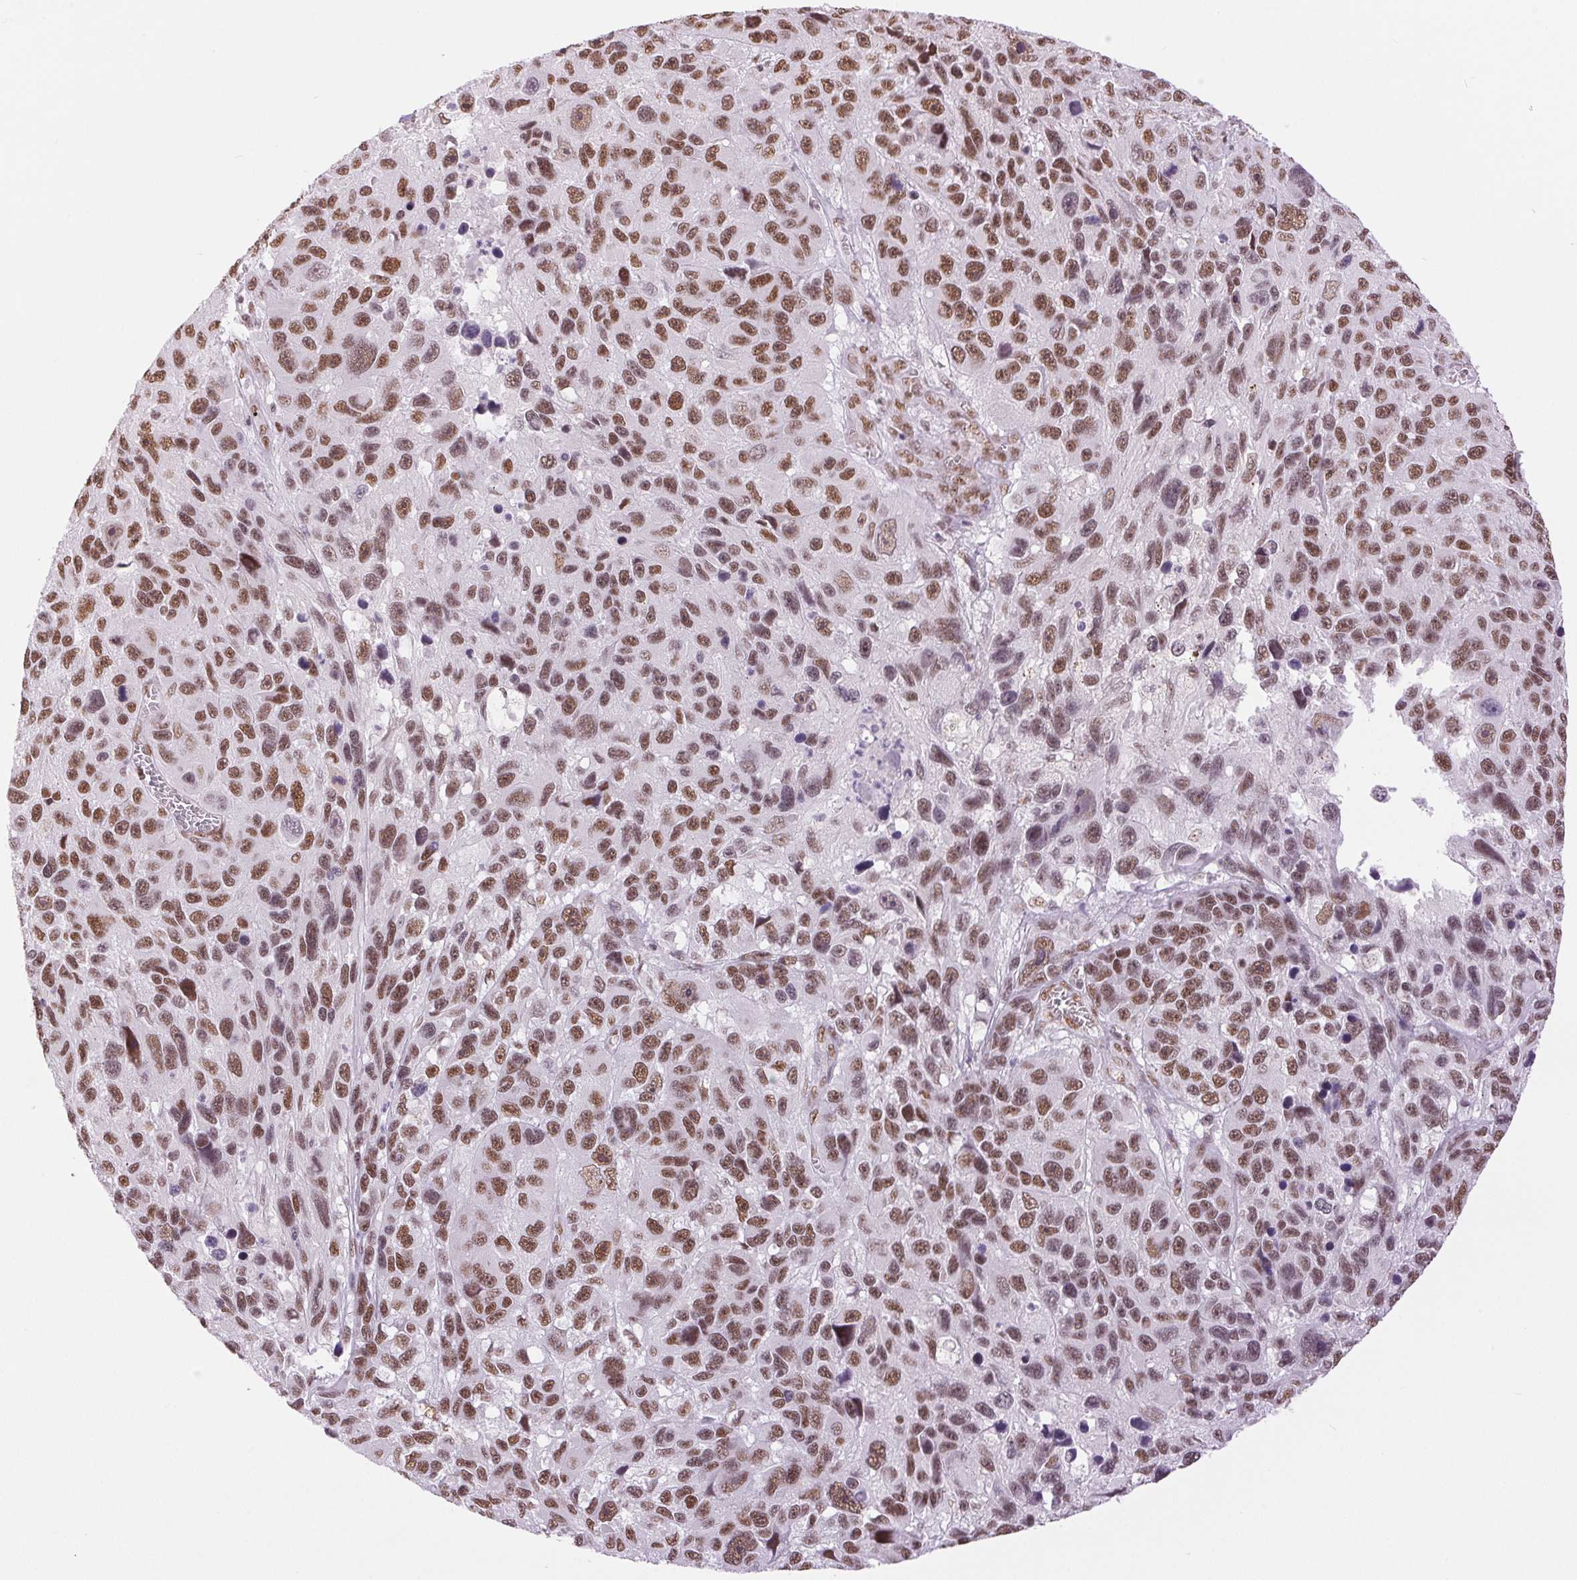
{"staining": {"intensity": "moderate", "quantity": ">75%", "location": "nuclear"}, "tissue": "melanoma", "cell_type": "Tumor cells", "image_type": "cancer", "snomed": [{"axis": "morphology", "description": "Malignant melanoma, NOS"}, {"axis": "topography", "description": "Skin"}], "caption": "DAB (3,3'-diaminobenzidine) immunohistochemical staining of melanoma shows moderate nuclear protein staining in about >75% of tumor cells.", "gene": "ZFR2", "patient": {"sex": "male", "age": 53}}